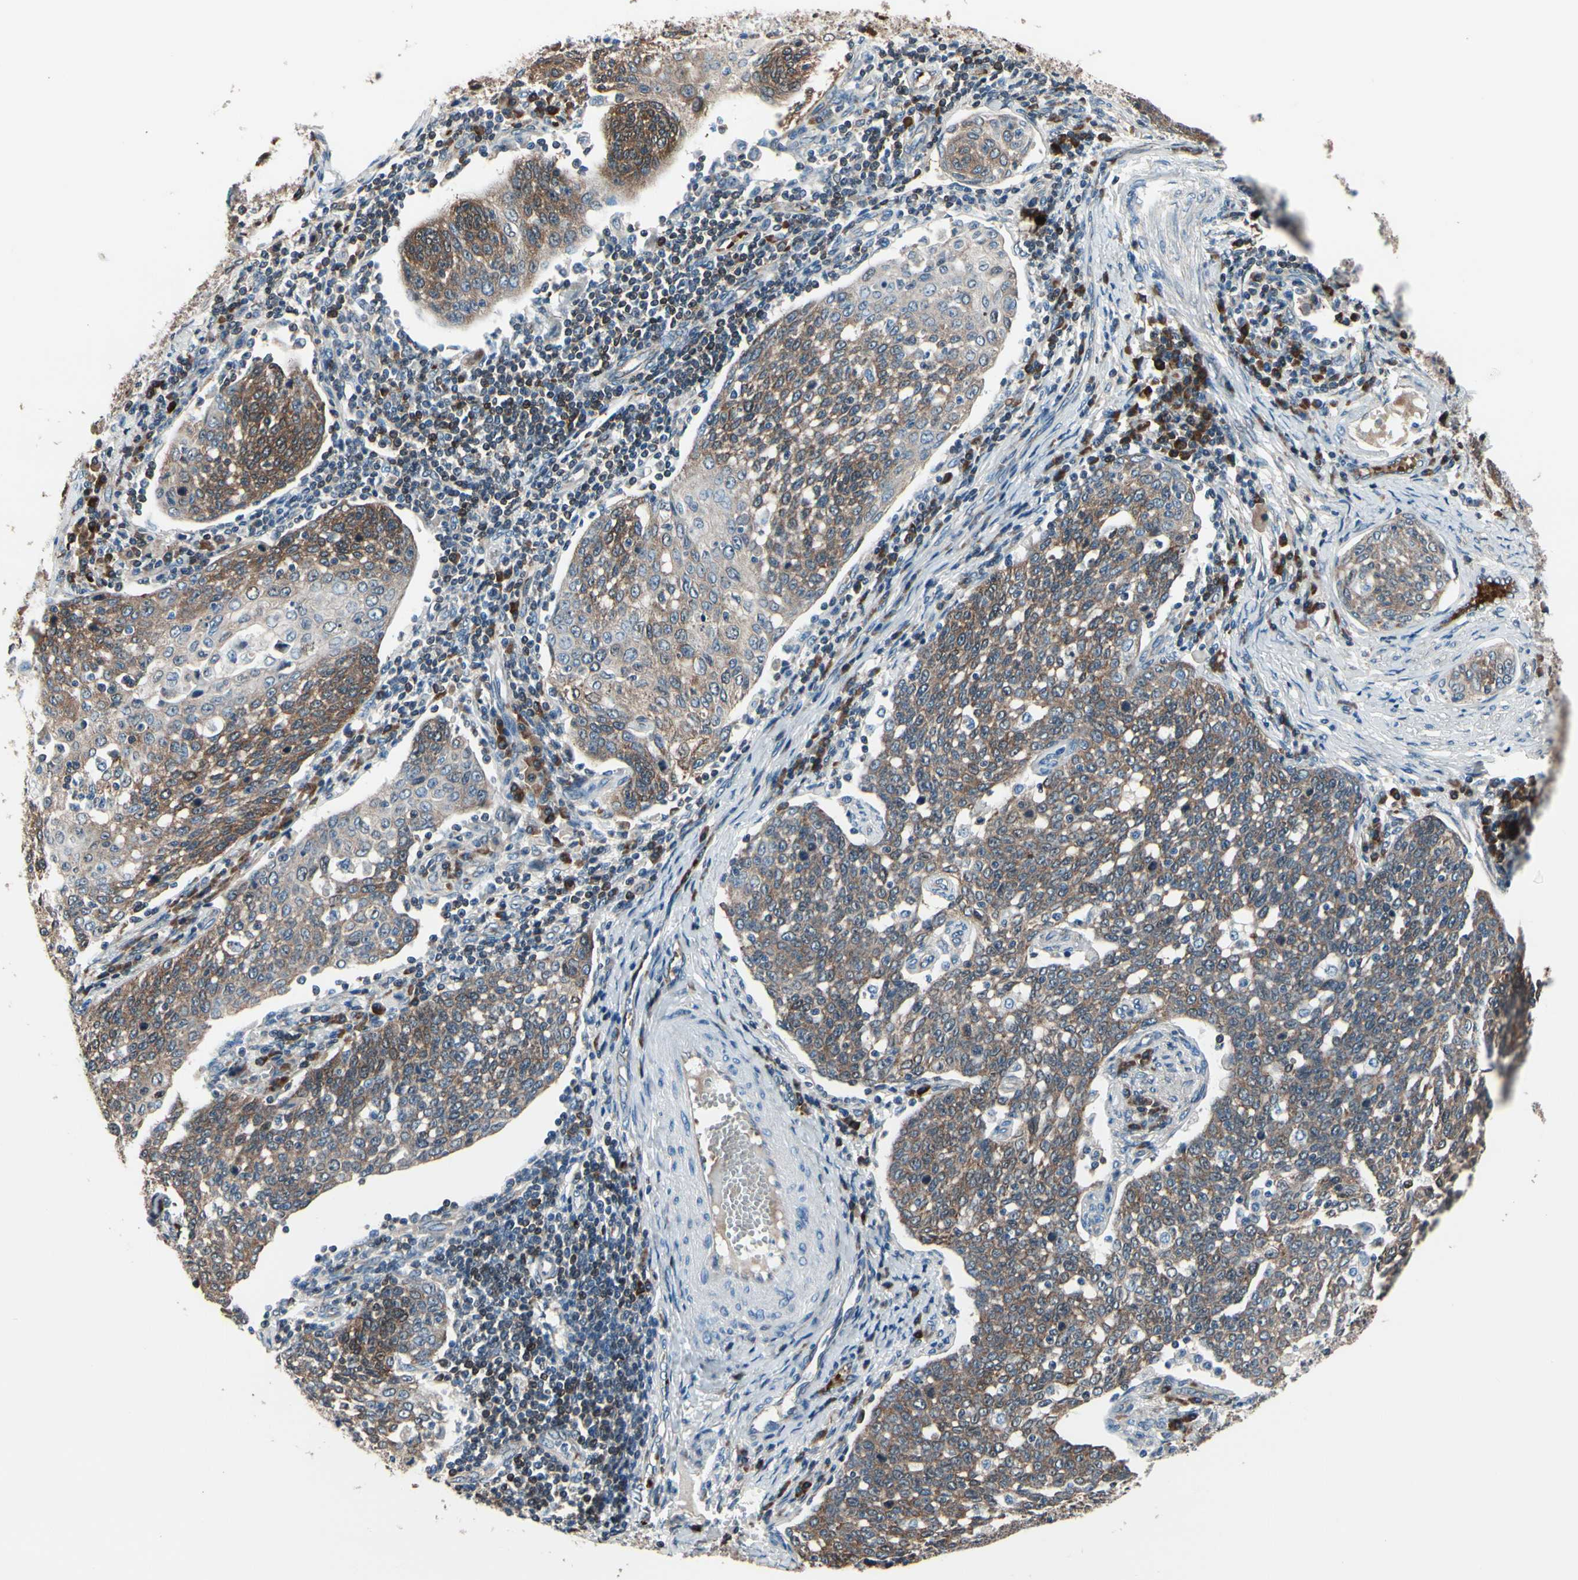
{"staining": {"intensity": "moderate", "quantity": ">75%", "location": "cytoplasmic/membranous"}, "tissue": "cervical cancer", "cell_type": "Tumor cells", "image_type": "cancer", "snomed": [{"axis": "morphology", "description": "Squamous cell carcinoma, NOS"}, {"axis": "topography", "description": "Cervix"}], "caption": "Cervical cancer stained with DAB (3,3'-diaminobenzidine) immunohistochemistry (IHC) shows medium levels of moderate cytoplasmic/membranous positivity in approximately >75% of tumor cells. Using DAB (brown) and hematoxylin (blue) stains, captured at high magnification using brightfield microscopy.", "gene": "PRDX2", "patient": {"sex": "female", "age": 34}}